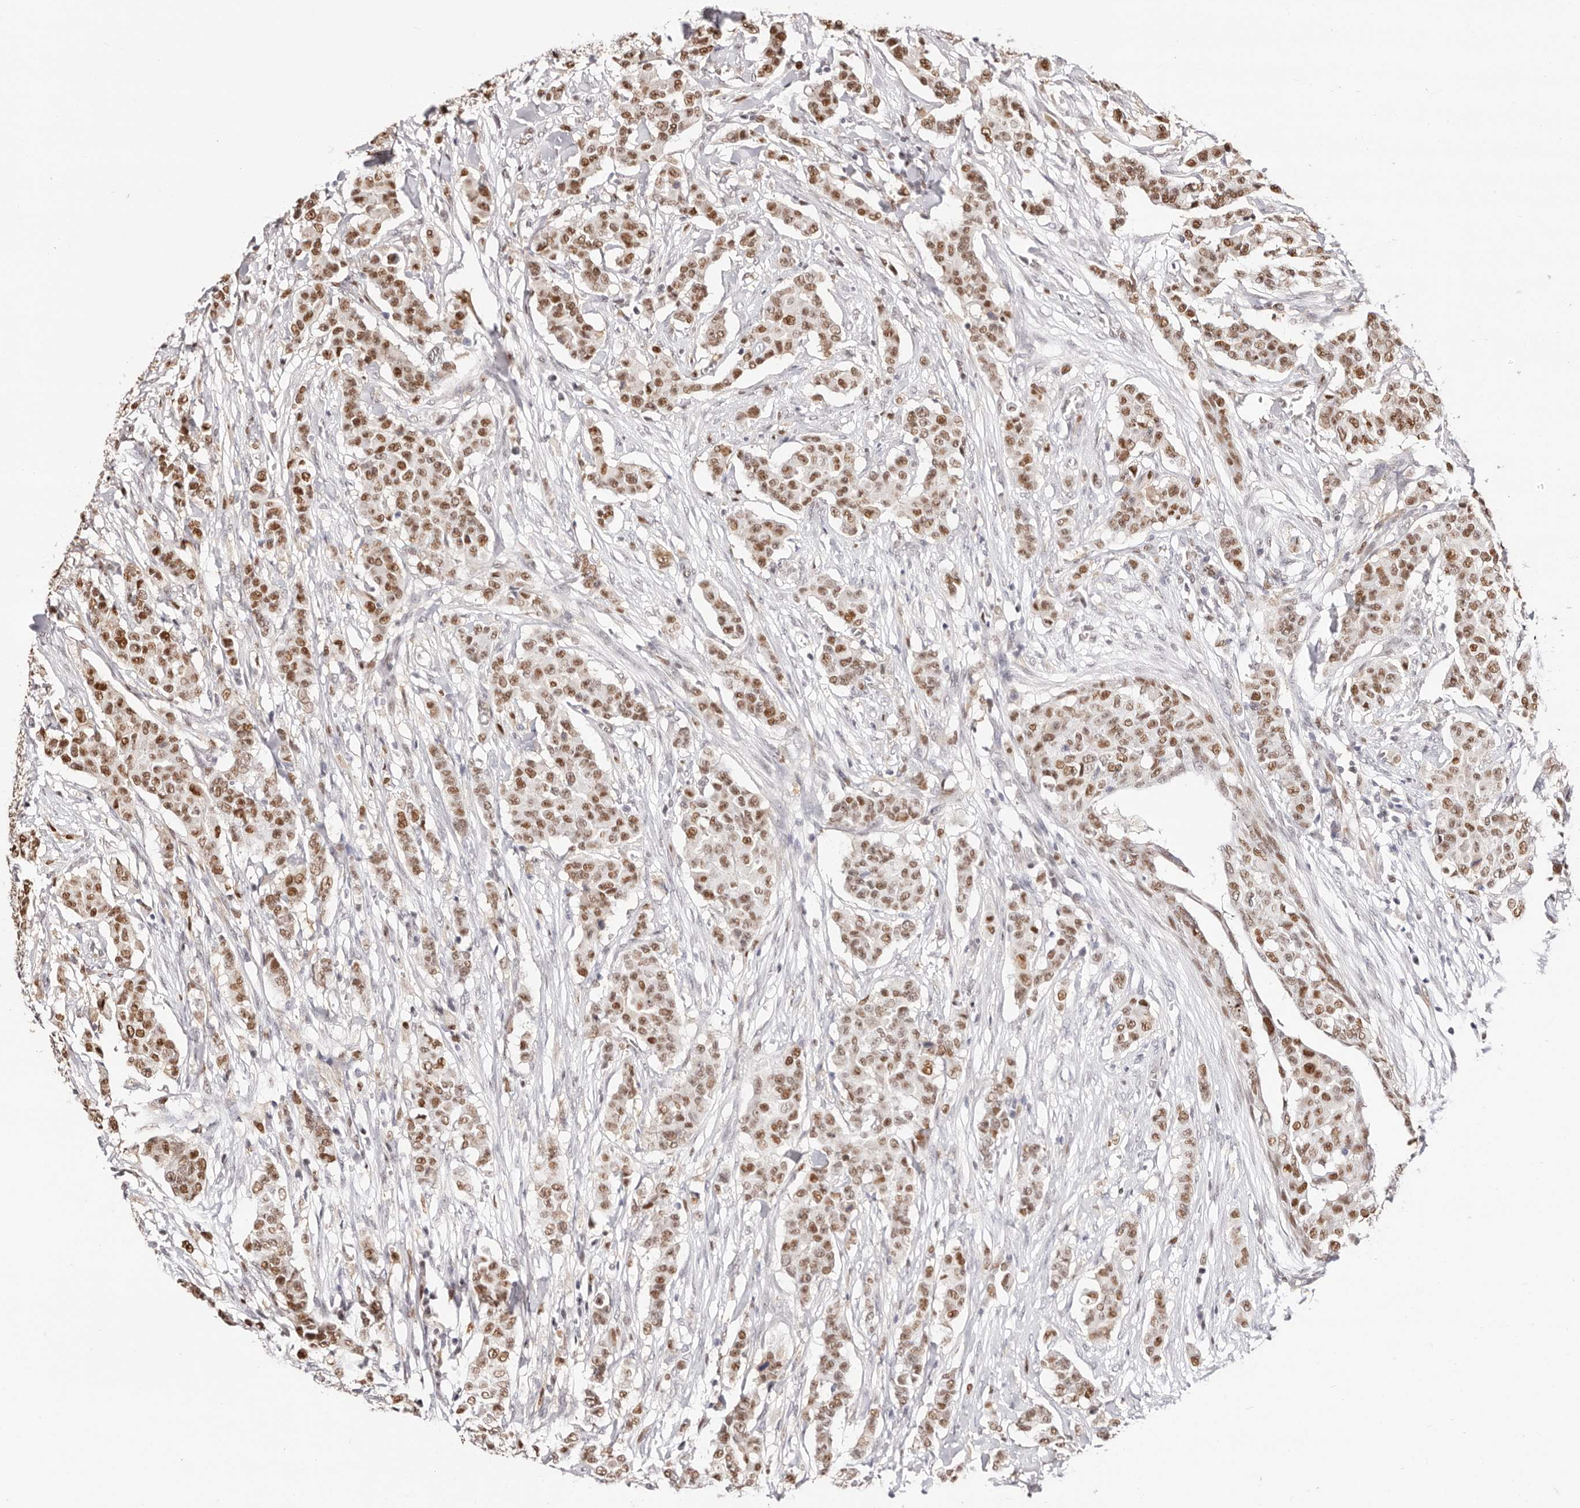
{"staining": {"intensity": "moderate", "quantity": ">75%", "location": "nuclear"}, "tissue": "breast cancer", "cell_type": "Tumor cells", "image_type": "cancer", "snomed": [{"axis": "morphology", "description": "Duct carcinoma"}, {"axis": "topography", "description": "Breast"}], "caption": "A histopathology image of human intraductal carcinoma (breast) stained for a protein demonstrates moderate nuclear brown staining in tumor cells.", "gene": "TKT", "patient": {"sex": "female", "age": 40}}